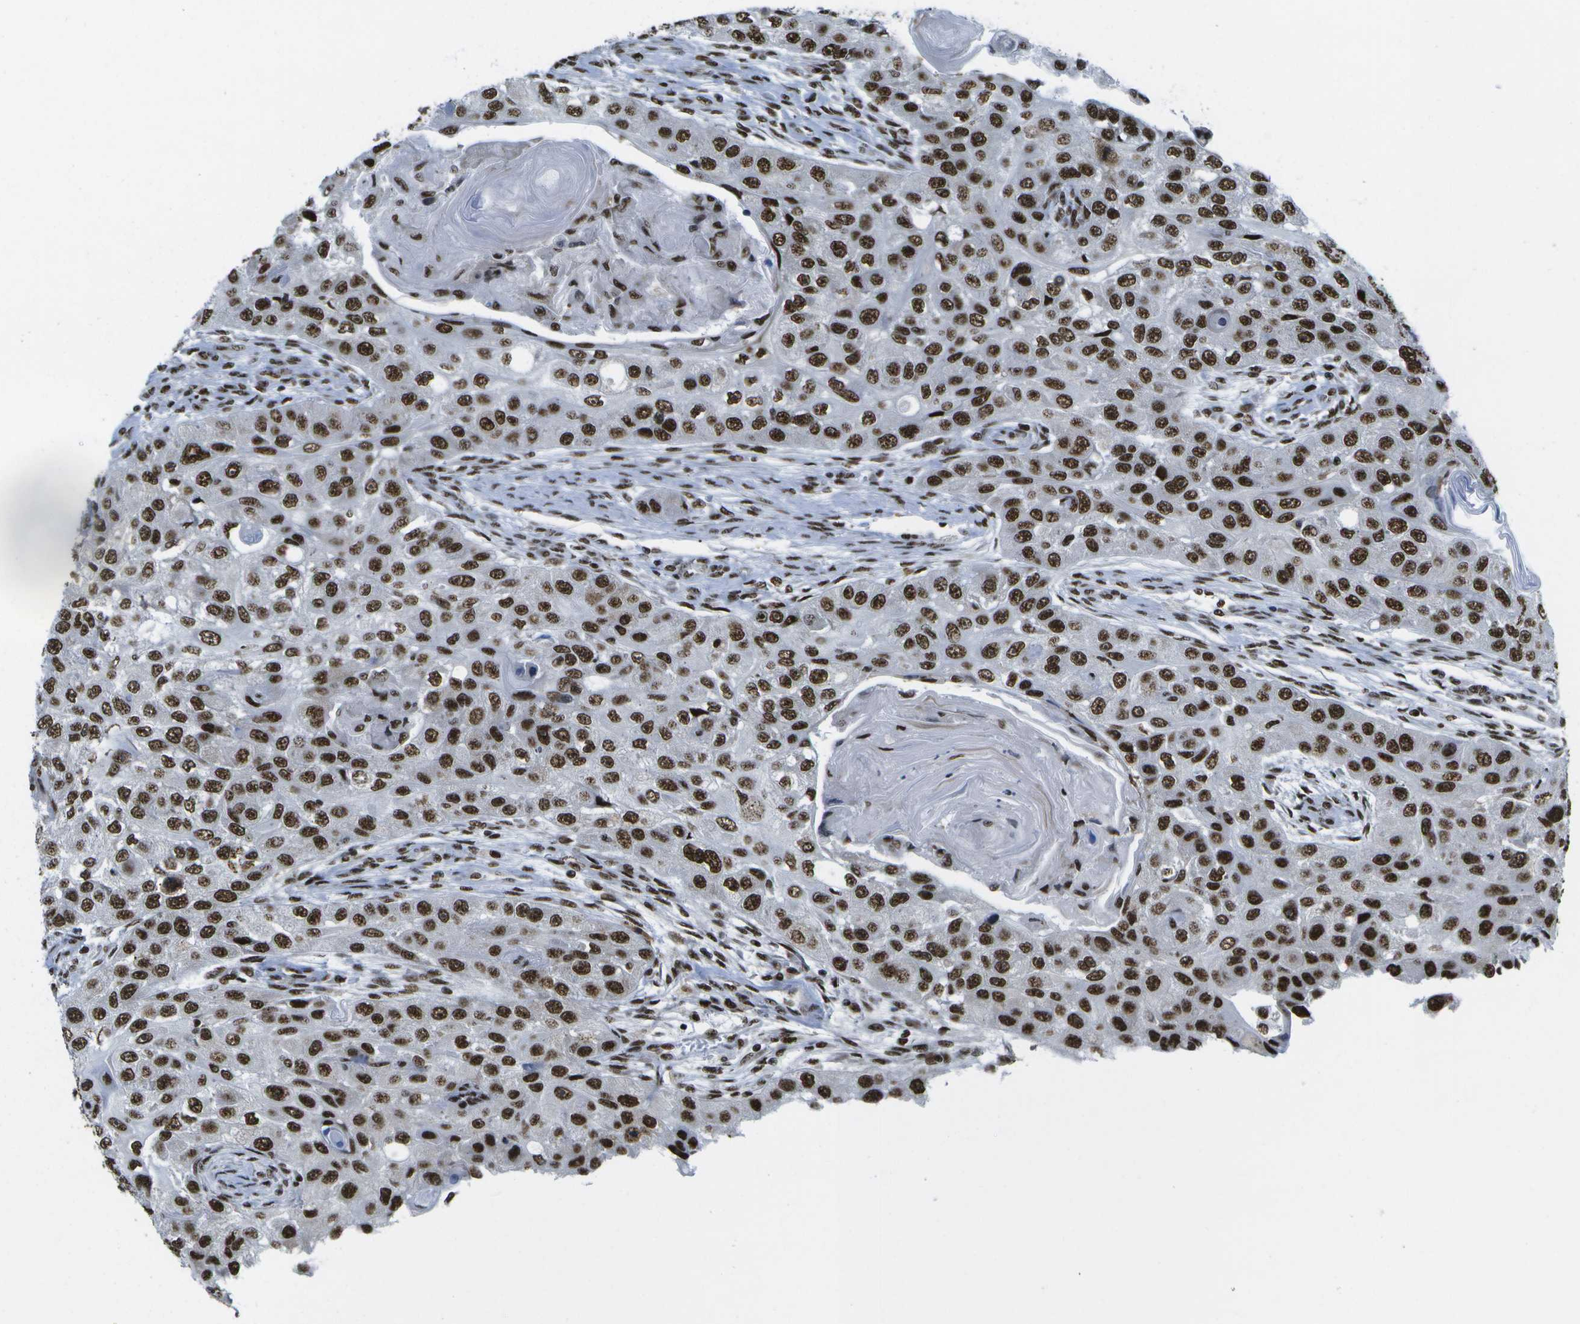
{"staining": {"intensity": "strong", "quantity": ">75%", "location": "nuclear"}, "tissue": "head and neck cancer", "cell_type": "Tumor cells", "image_type": "cancer", "snomed": [{"axis": "morphology", "description": "Normal tissue, NOS"}, {"axis": "morphology", "description": "Squamous cell carcinoma, NOS"}, {"axis": "topography", "description": "Skeletal muscle"}, {"axis": "topography", "description": "Head-Neck"}], "caption": "This micrograph displays immunohistochemistry (IHC) staining of head and neck cancer (squamous cell carcinoma), with high strong nuclear expression in about >75% of tumor cells.", "gene": "NSRP1", "patient": {"sex": "male", "age": 51}}